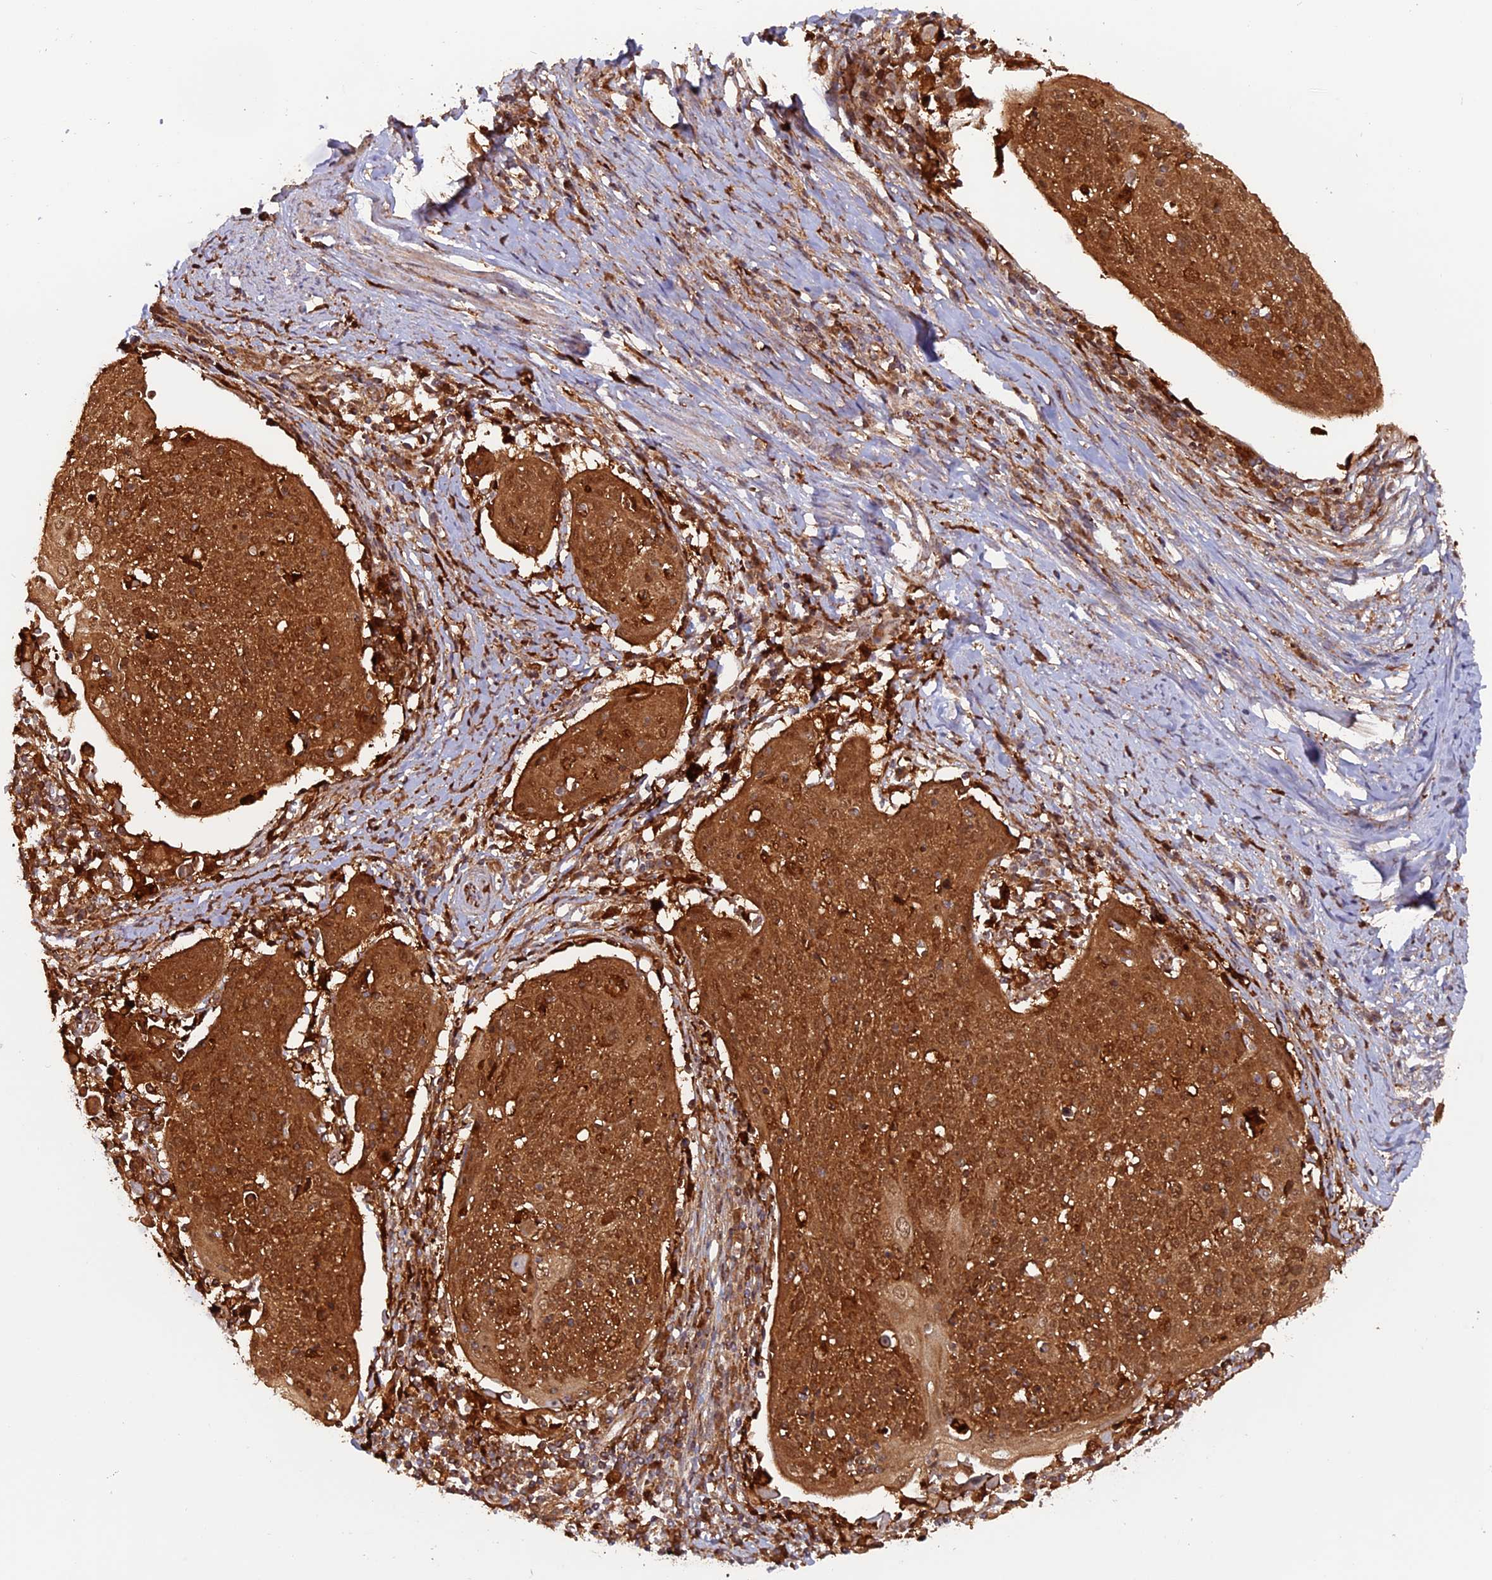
{"staining": {"intensity": "strong", "quantity": ">75%", "location": "cytoplasmic/membranous"}, "tissue": "cervical cancer", "cell_type": "Tumor cells", "image_type": "cancer", "snomed": [{"axis": "morphology", "description": "Squamous cell carcinoma, NOS"}, {"axis": "topography", "description": "Cervix"}], "caption": "About >75% of tumor cells in human cervical cancer reveal strong cytoplasmic/membranous protein staining as visualized by brown immunohistochemical staining.", "gene": "DTYMK", "patient": {"sex": "female", "age": 67}}